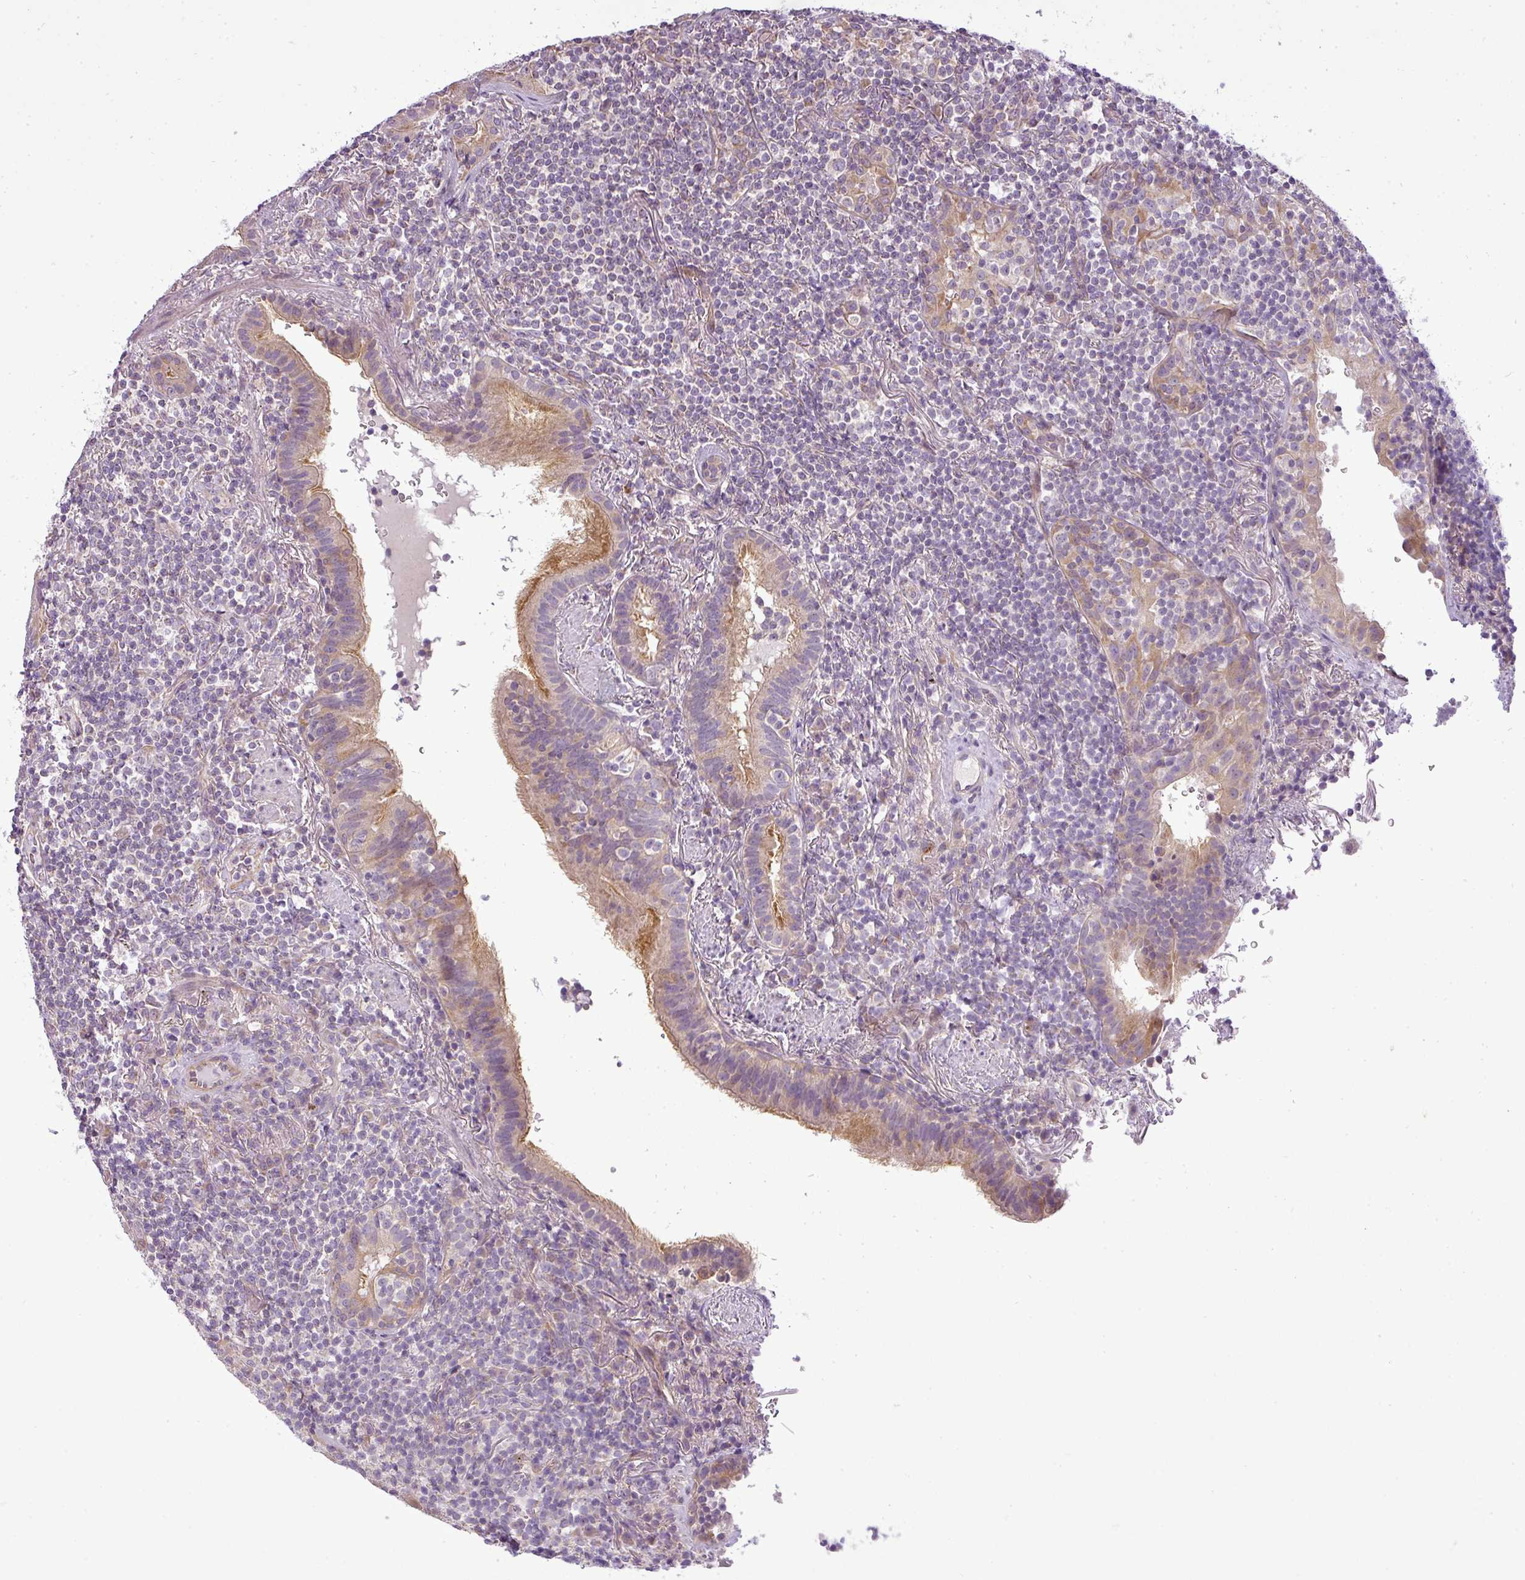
{"staining": {"intensity": "negative", "quantity": "none", "location": "none"}, "tissue": "lymphoma", "cell_type": "Tumor cells", "image_type": "cancer", "snomed": [{"axis": "morphology", "description": "Malignant lymphoma, non-Hodgkin's type, Low grade"}, {"axis": "topography", "description": "Lung"}], "caption": "A micrograph of low-grade malignant lymphoma, non-Hodgkin's type stained for a protein demonstrates no brown staining in tumor cells. The staining was performed using DAB to visualize the protein expression in brown, while the nuclei were stained in blue with hematoxylin (Magnification: 20x).", "gene": "ZDHHC1", "patient": {"sex": "female", "age": 71}}